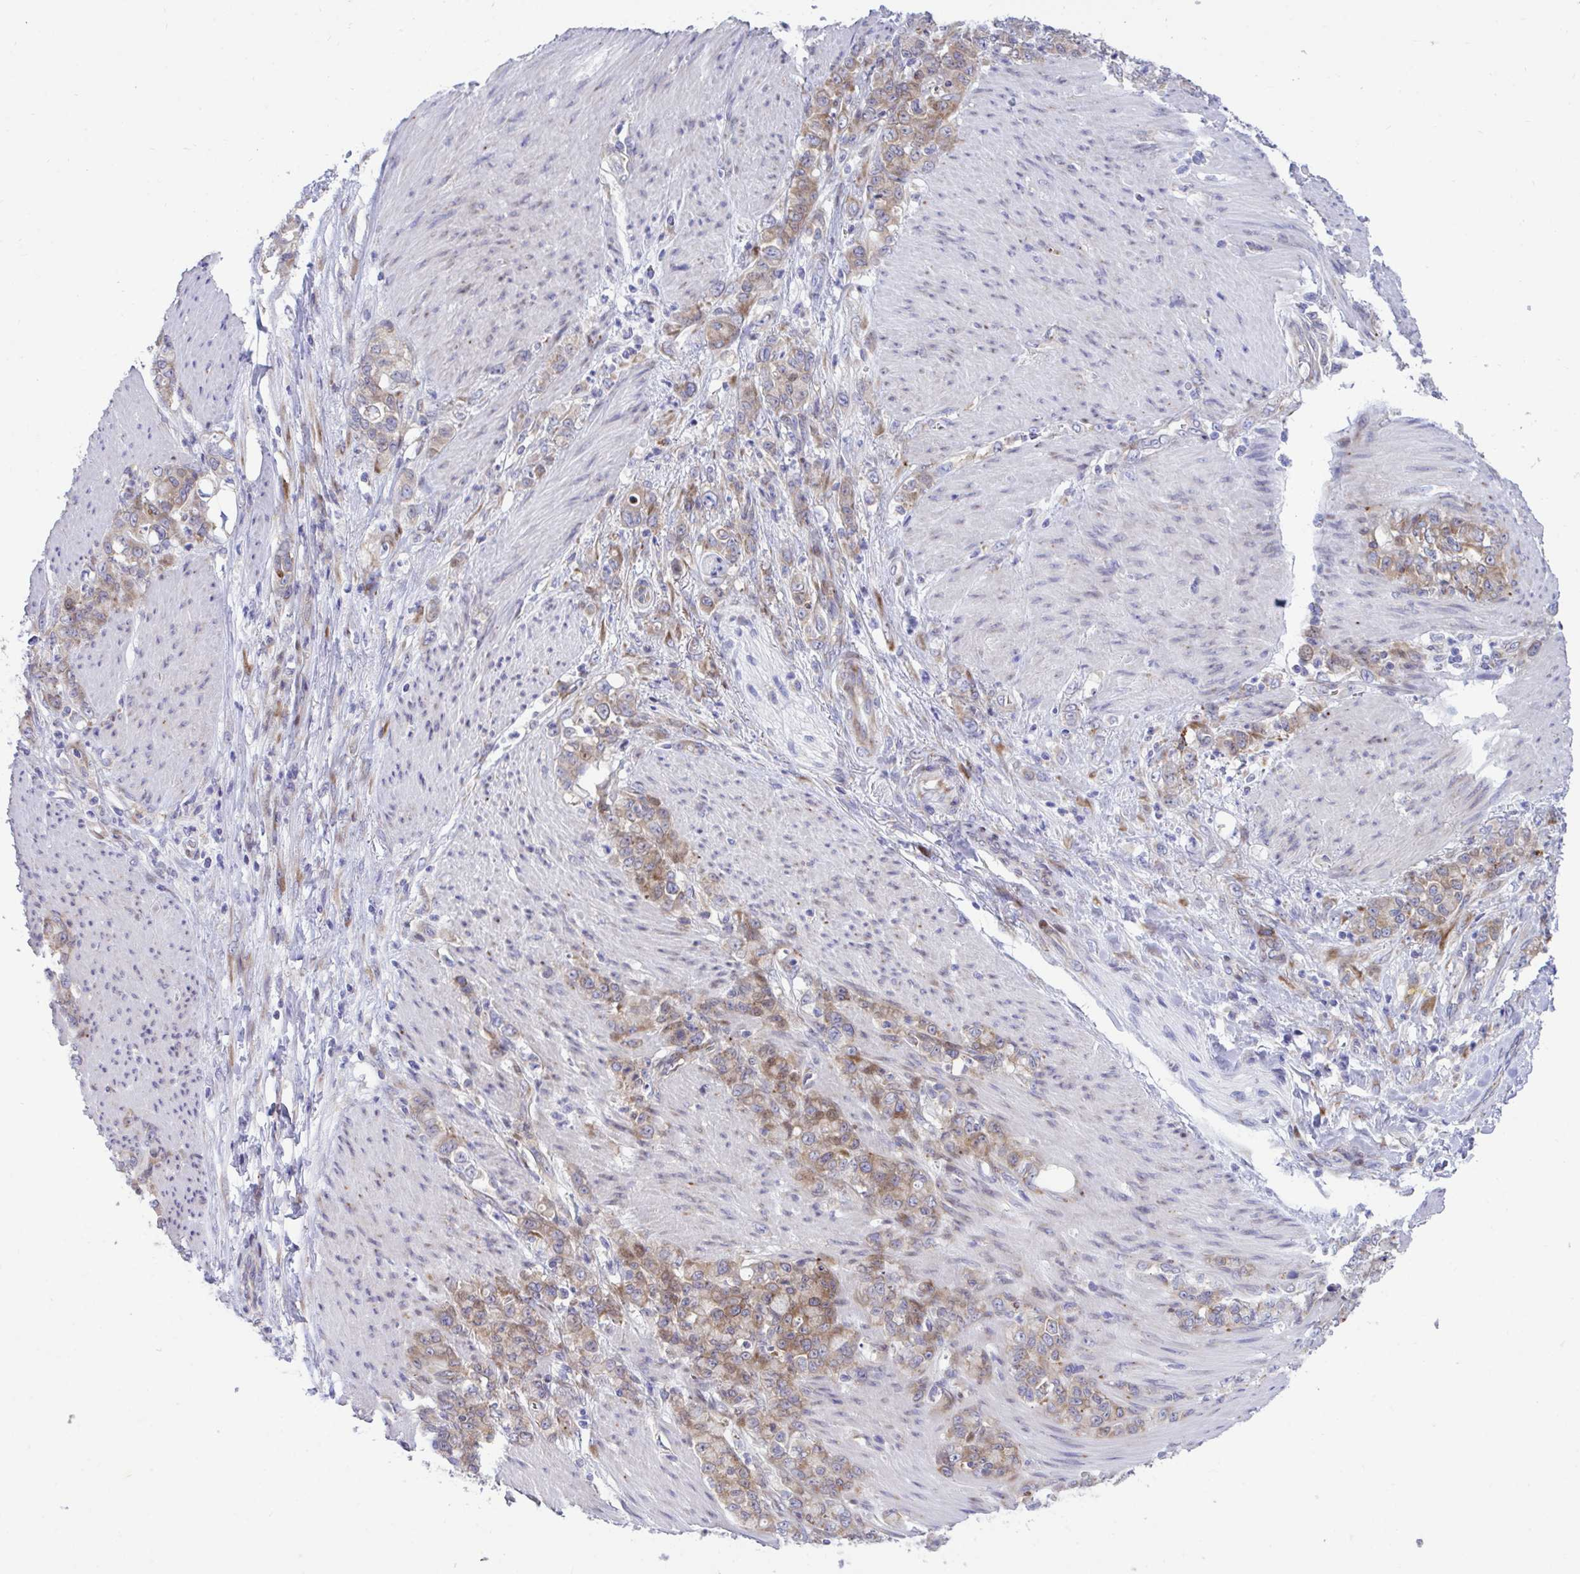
{"staining": {"intensity": "moderate", "quantity": ">75%", "location": "cytoplasmic/membranous"}, "tissue": "stomach cancer", "cell_type": "Tumor cells", "image_type": "cancer", "snomed": [{"axis": "morphology", "description": "Adenocarcinoma, NOS"}, {"axis": "topography", "description": "Stomach"}], "caption": "The image demonstrates staining of stomach adenocarcinoma, revealing moderate cytoplasmic/membranous protein staining (brown color) within tumor cells.", "gene": "RPS15", "patient": {"sex": "female", "age": 79}}